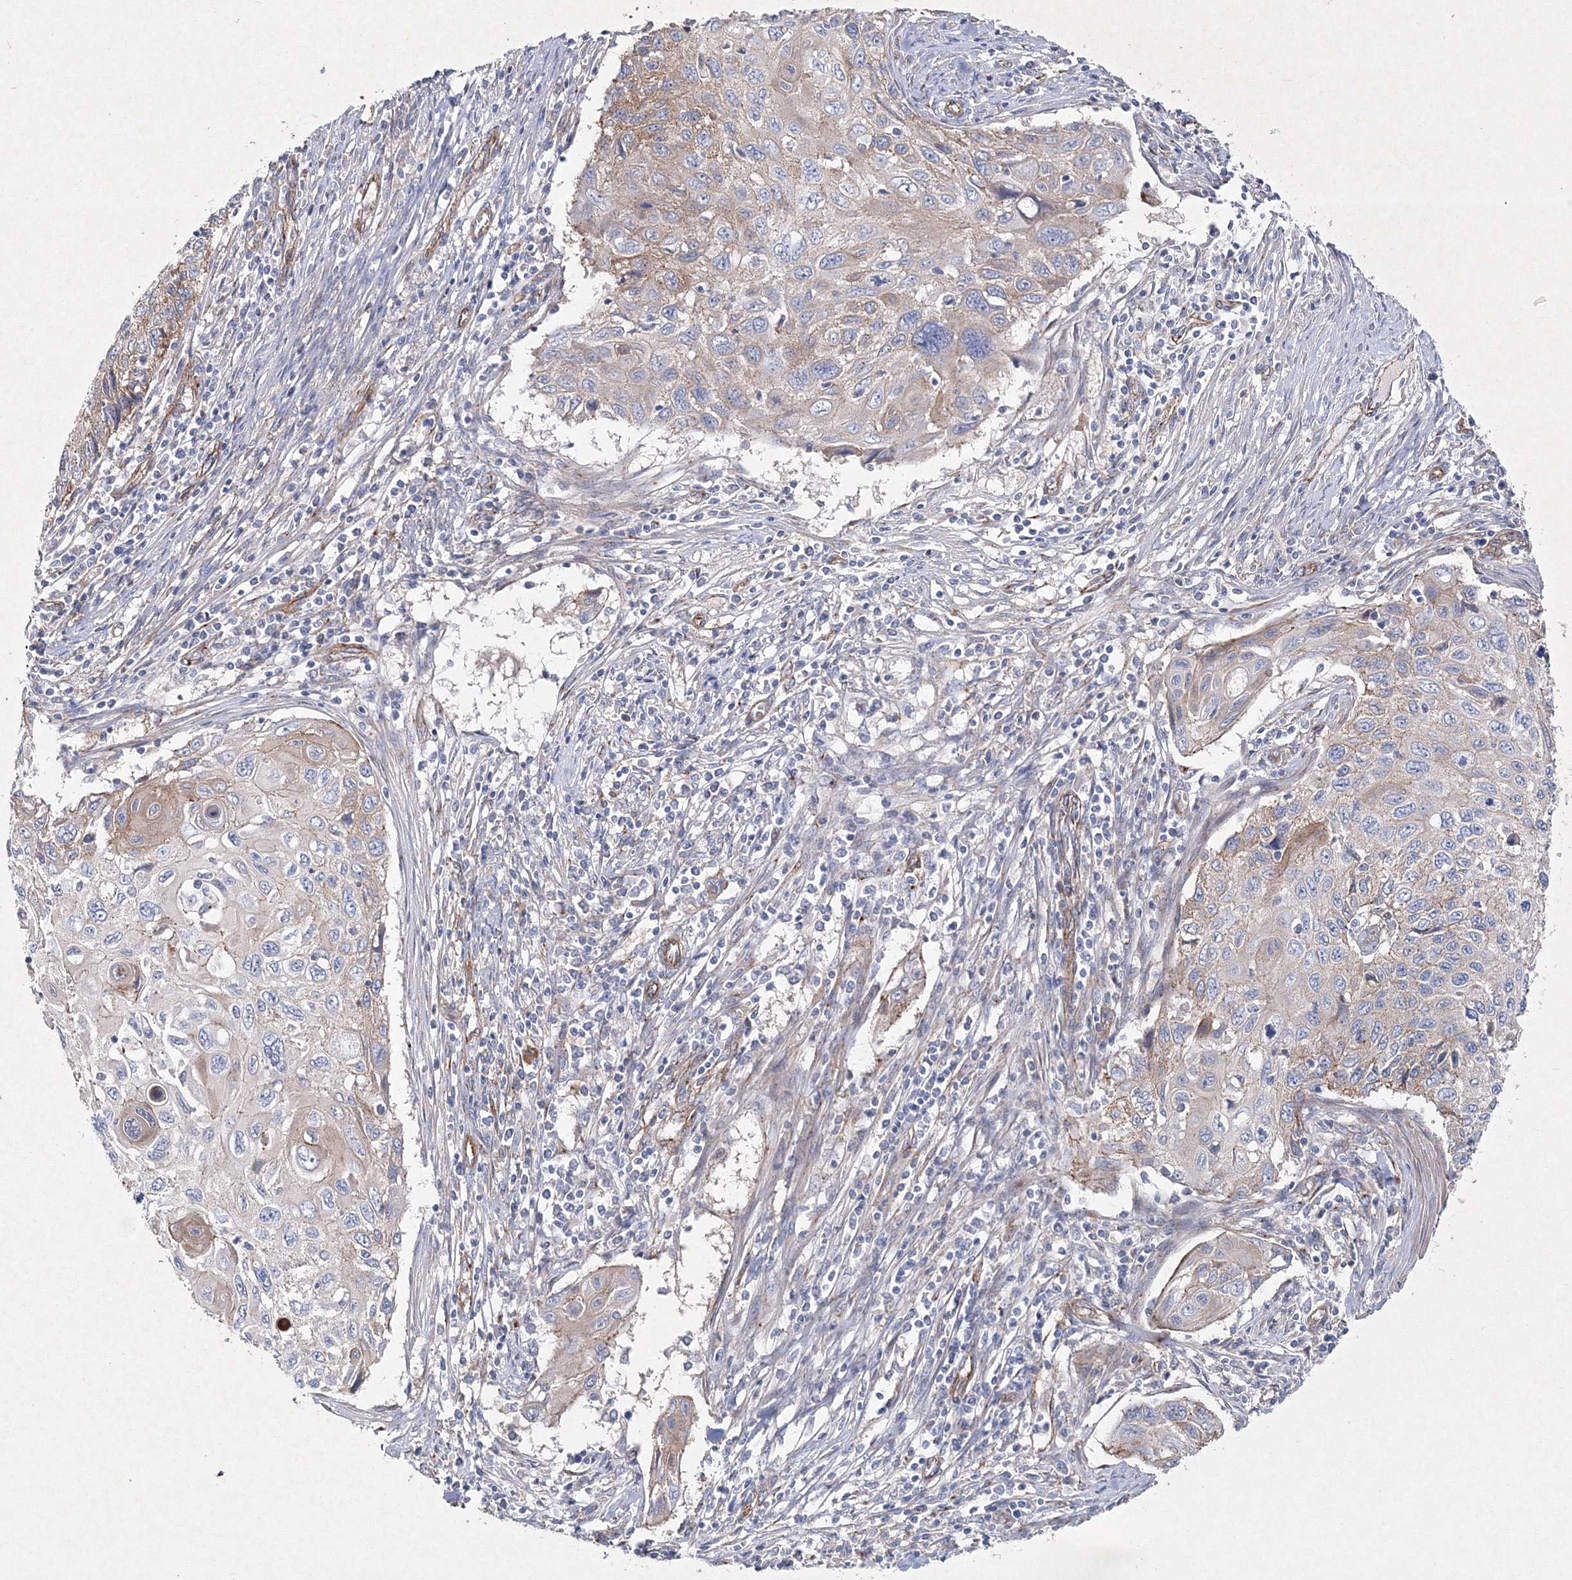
{"staining": {"intensity": "weak", "quantity": "25%-75%", "location": "cytoplasmic/membranous"}, "tissue": "cervical cancer", "cell_type": "Tumor cells", "image_type": "cancer", "snomed": [{"axis": "morphology", "description": "Squamous cell carcinoma, NOS"}, {"axis": "topography", "description": "Cervix"}], "caption": "DAB (3,3'-diaminobenzidine) immunohistochemical staining of cervical cancer demonstrates weak cytoplasmic/membranous protein expression in about 25%-75% of tumor cells. Immunohistochemistry stains the protein of interest in brown and the nuclei are stained blue.", "gene": "NAA40", "patient": {"sex": "female", "age": 70}}